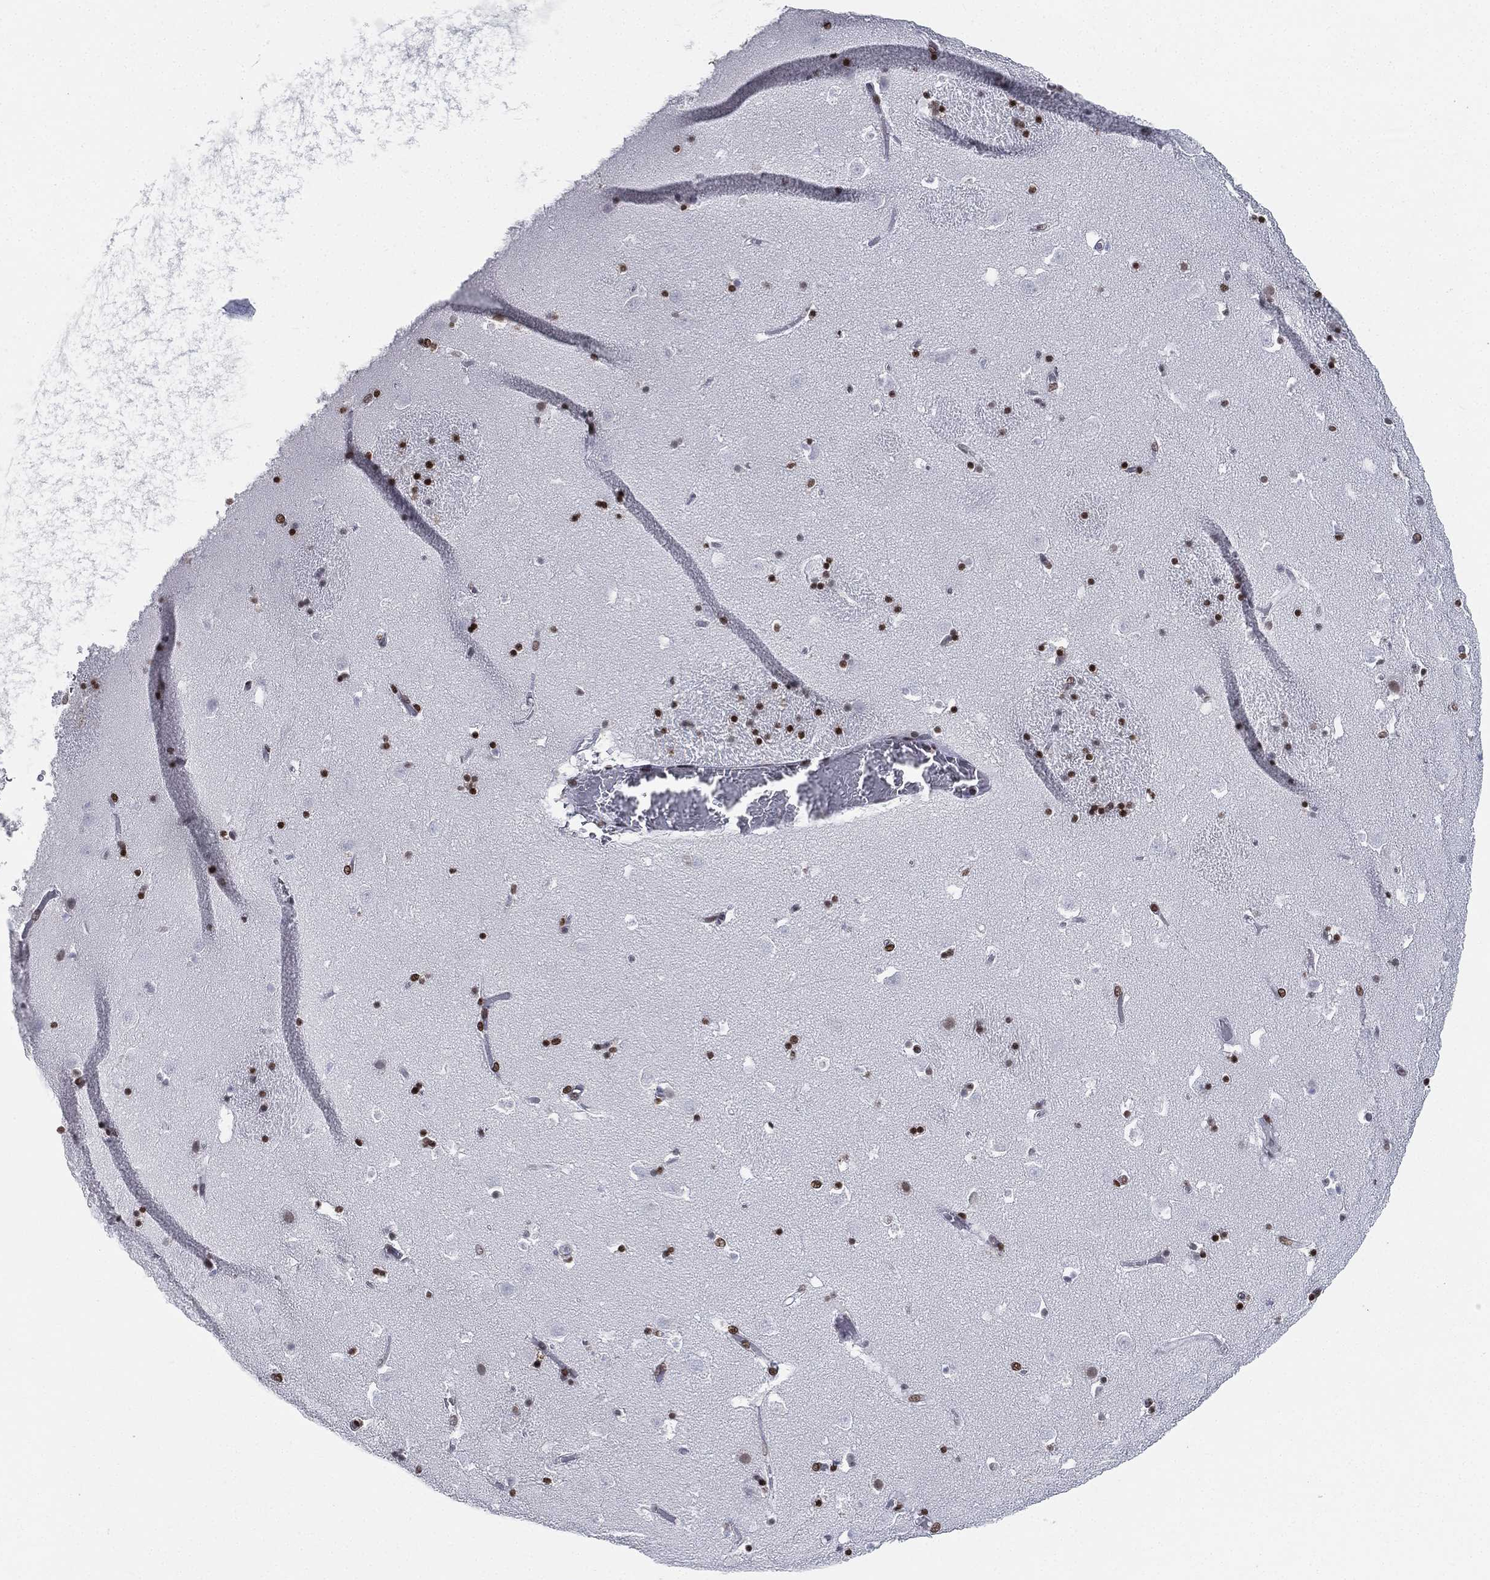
{"staining": {"intensity": "strong", "quantity": "25%-75%", "location": "nuclear"}, "tissue": "caudate", "cell_type": "Glial cells", "image_type": "normal", "snomed": [{"axis": "morphology", "description": "Normal tissue, NOS"}, {"axis": "topography", "description": "Lateral ventricle wall"}], "caption": "DAB immunohistochemical staining of unremarkable caudate reveals strong nuclear protein staining in about 25%-75% of glial cells. Ihc stains the protein of interest in brown and the nuclei are stained blue.", "gene": "FUBP3", "patient": {"sex": "female", "age": 42}}